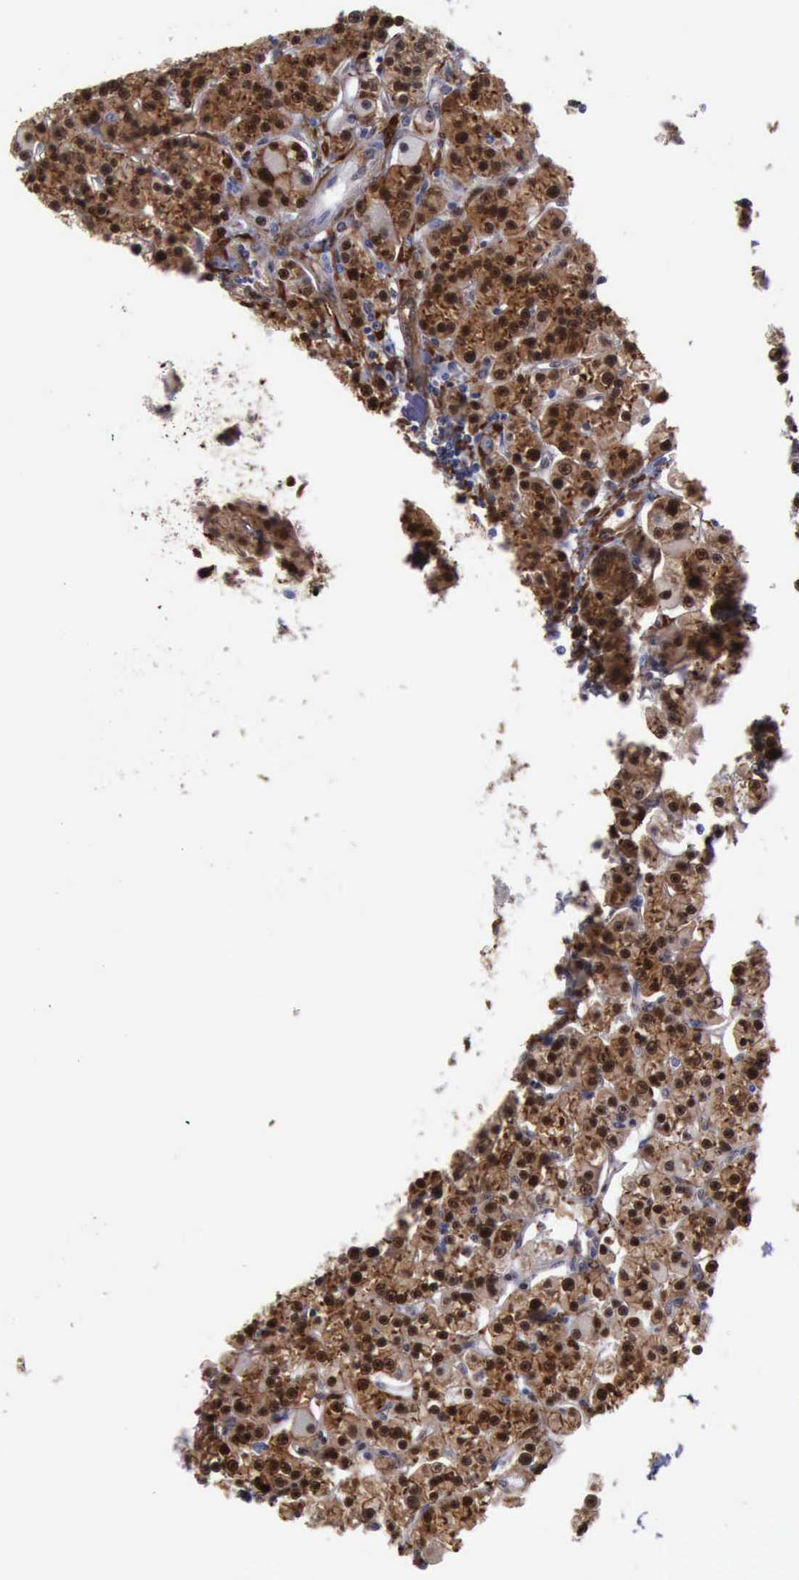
{"staining": {"intensity": "moderate", "quantity": ">75%", "location": "cytoplasmic/membranous"}, "tissue": "parathyroid gland", "cell_type": "Glandular cells", "image_type": "normal", "snomed": [{"axis": "morphology", "description": "Normal tissue, NOS"}, {"axis": "topography", "description": "Parathyroid gland"}], "caption": "There is medium levels of moderate cytoplasmic/membranous staining in glandular cells of benign parathyroid gland, as demonstrated by immunohistochemical staining (brown color).", "gene": "FHL1", "patient": {"sex": "female", "age": 58}}